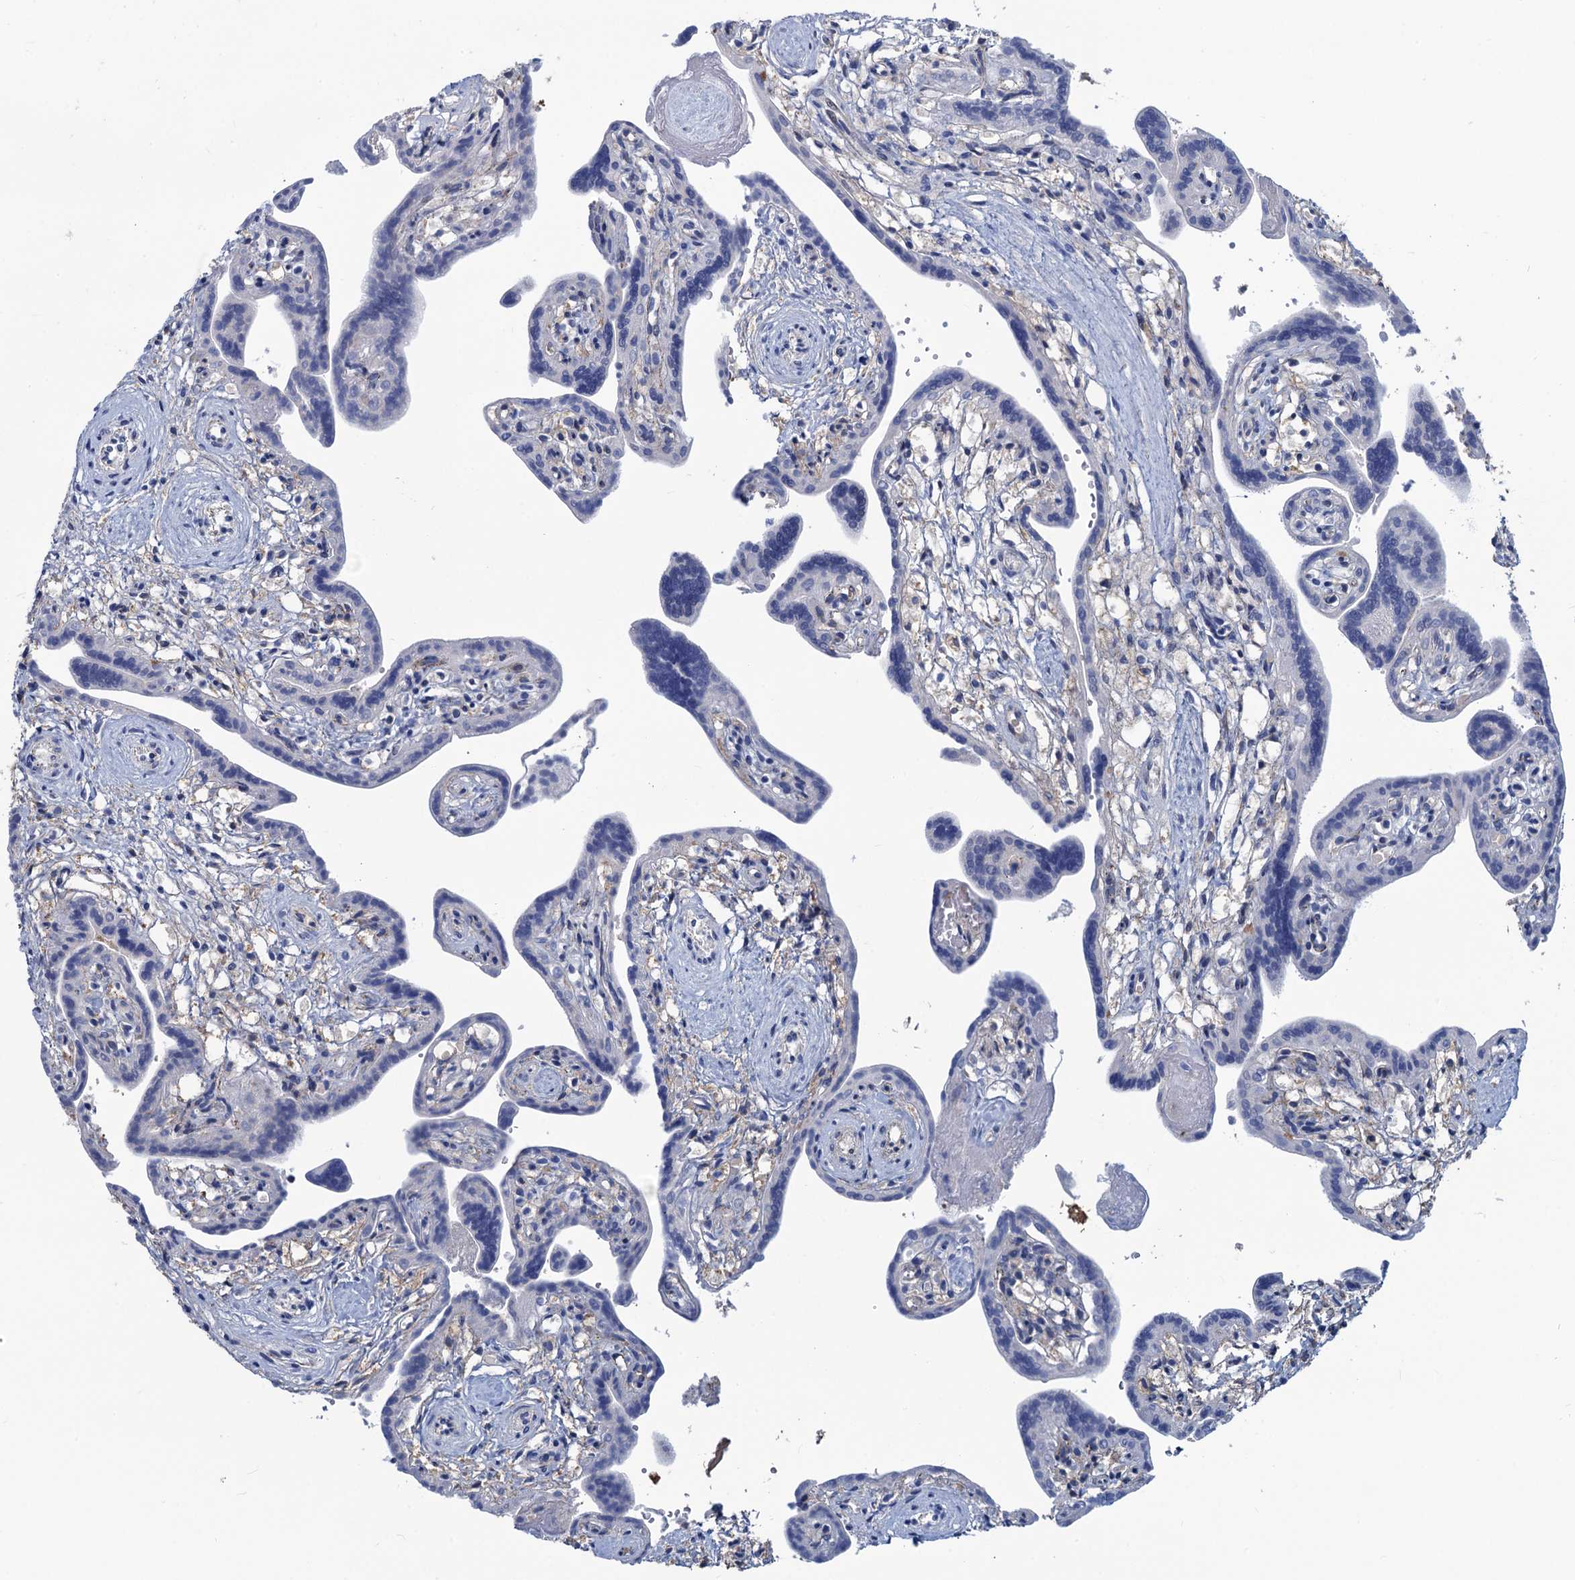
{"staining": {"intensity": "negative", "quantity": "none", "location": "none"}, "tissue": "placenta", "cell_type": "Trophoblastic cells", "image_type": "normal", "snomed": [{"axis": "morphology", "description": "Normal tissue, NOS"}, {"axis": "topography", "description": "Placenta"}], "caption": "Trophoblastic cells are negative for brown protein staining in normal placenta. Brightfield microscopy of immunohistochemistry stained with DAB (brown) and hematoxylin (blue), captured at high magnification.", "gene": "RTKN2", "patient": {"sex": "female", "age": 37}}